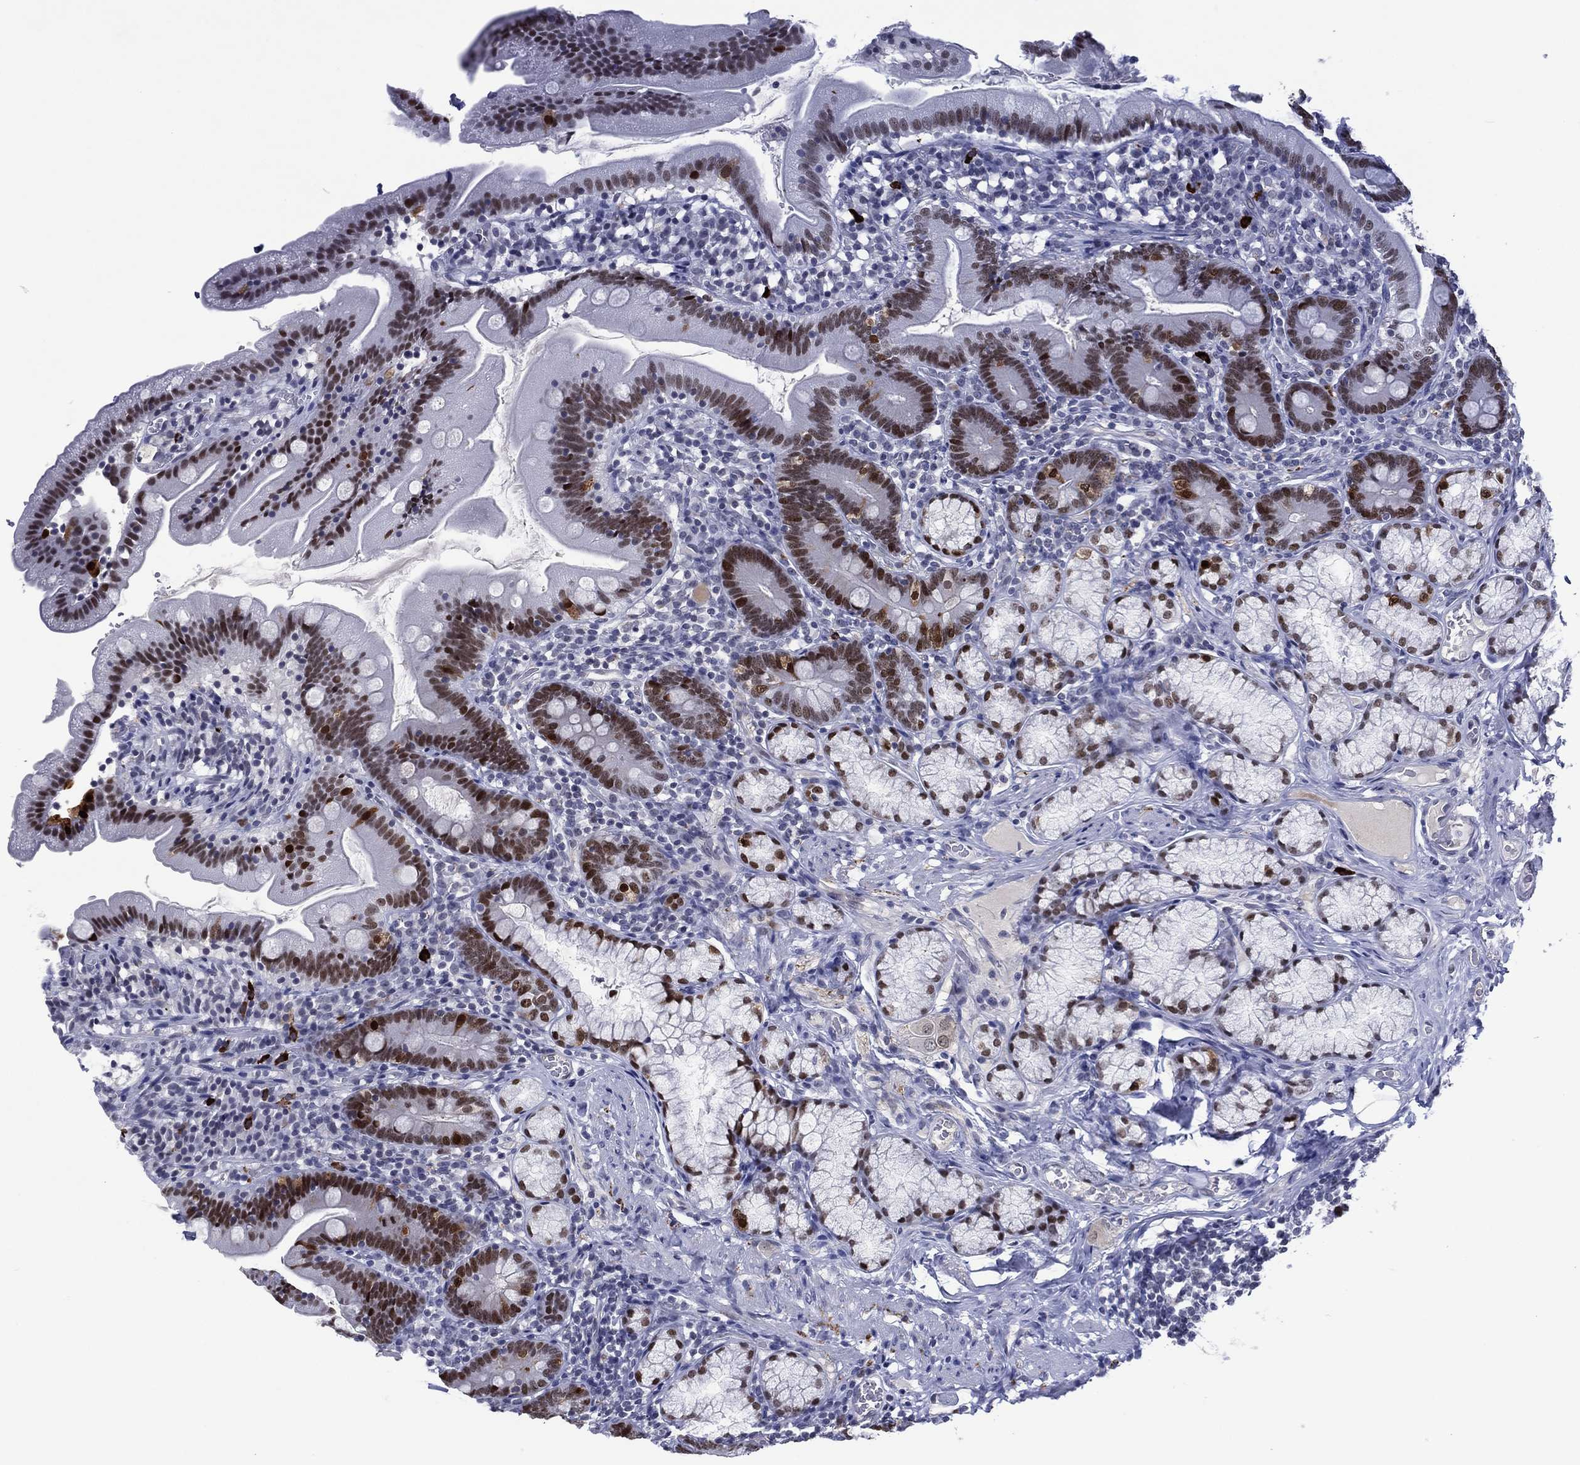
{"staining": {"intensity": "strong", "quantity": ">75%", "location": "nuclear"}, "tissue": "duodenum", "cell_type": "Glandular cells", "image_type": "normal", "snomed": [{"axis": "morphology", "description": "Normal tissue, NOS"}, {"axis": "topography", "description": "Duodenum"}], "caption": "This is a histology image of immunohistochemistry staining of unremarkable duodenum, which shows strong positivity in the nuclear of glandular cells.", "gene": "GATA6", "patient": {"sex": "female", "age": 67}}